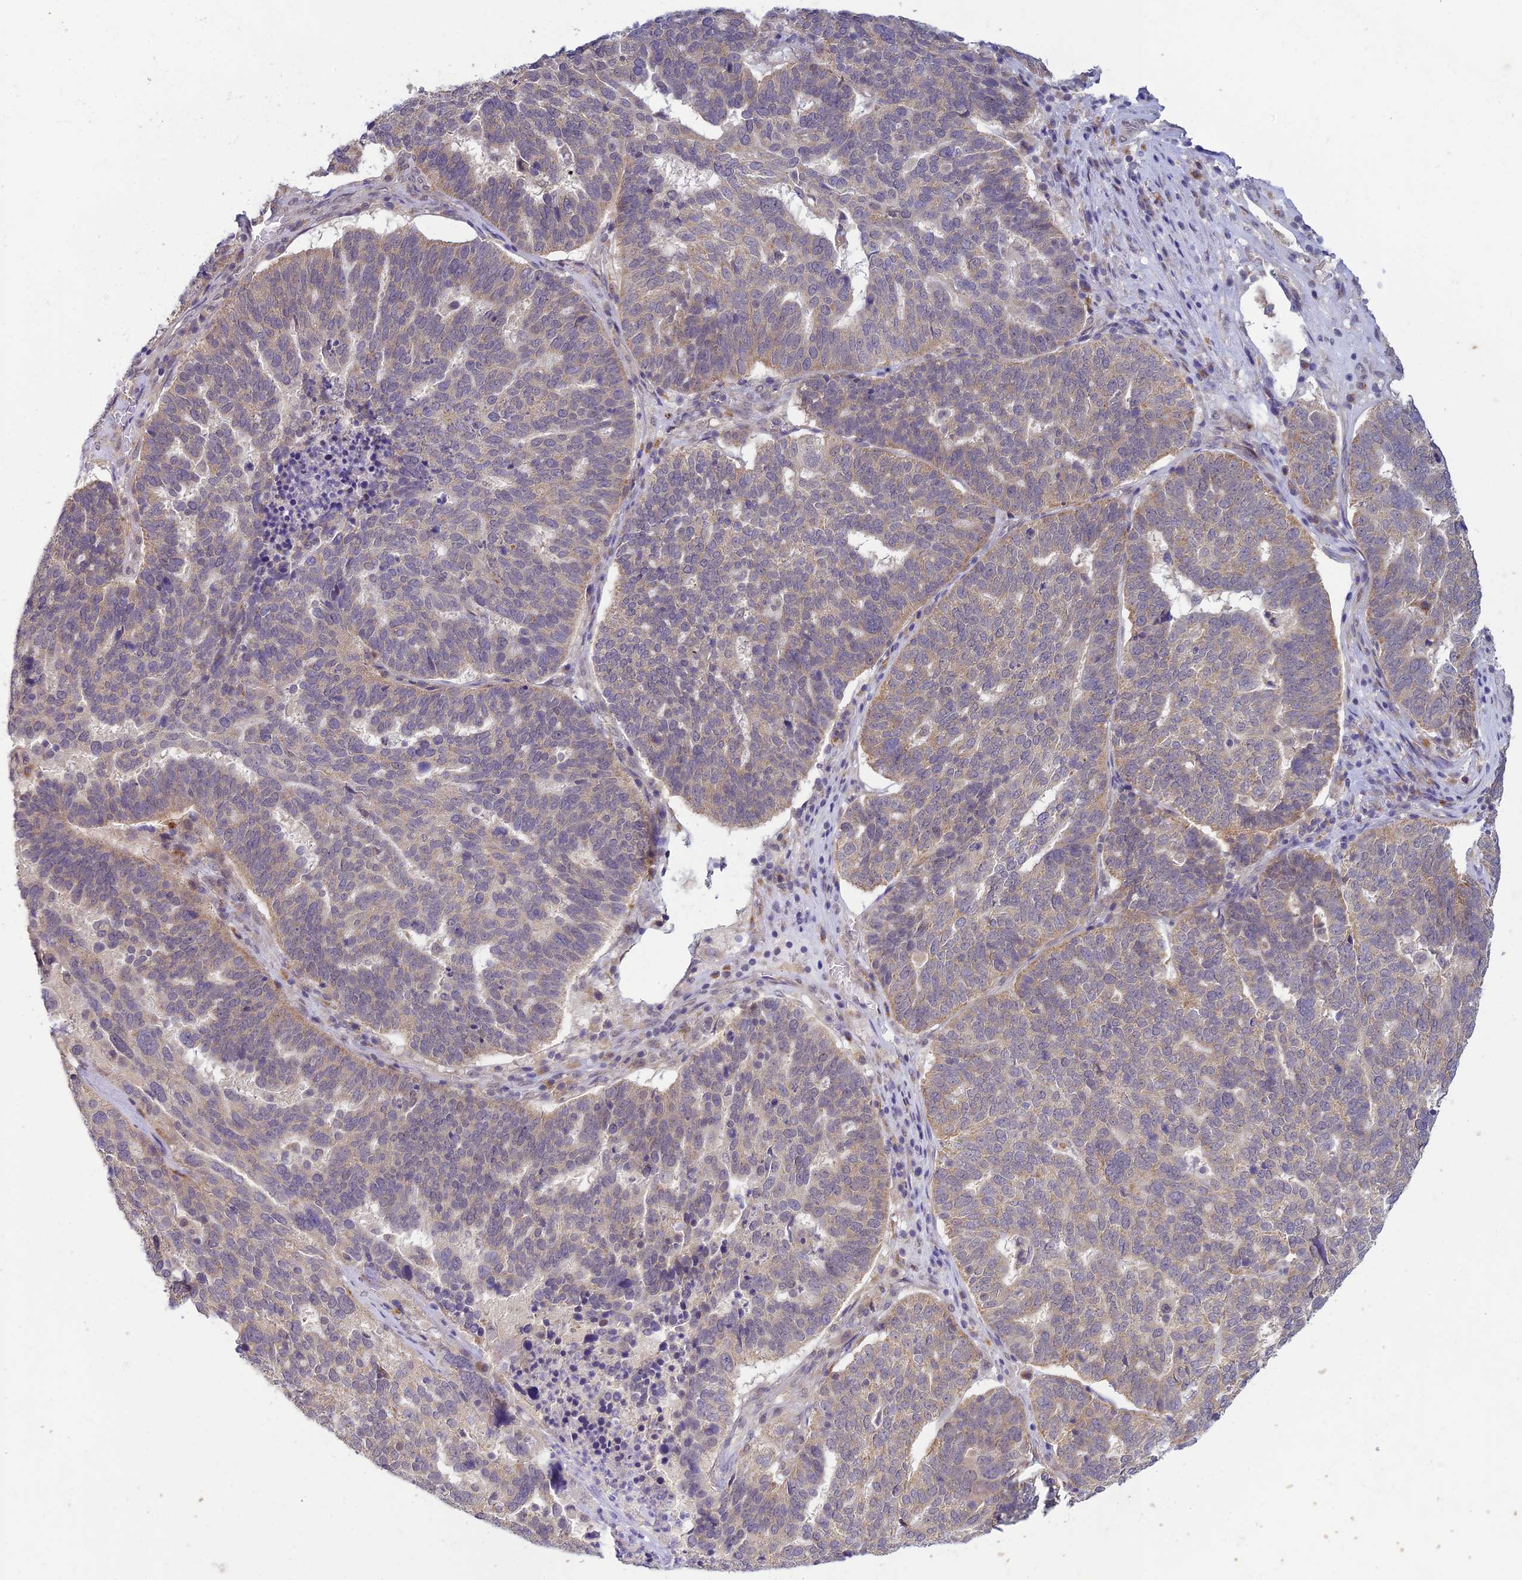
{"staining": {"intensity": "weak", "quantity": "25%-75%", "location": "cytoplasmic/membranous"}, "tissue": "ovarian cancer", "cell_type": "Tumor cells", "image_type": "cancer", "snomed": [{"axis": "morphology", "description": "Cystadenocarcinoma, serous, NOS"}, {"axis": "topography", "description": "Ovary"}], "caption": "This image displays ovarian cancer stained with immunohistochemistry to label a protein in brown. The cytoplasmic/membranous of tumor cells show weak positivity for the protein. Nuclei are counter-stained blue.", "gene": "SKIC8", "patient": {"sex": "female", "age": 59}}